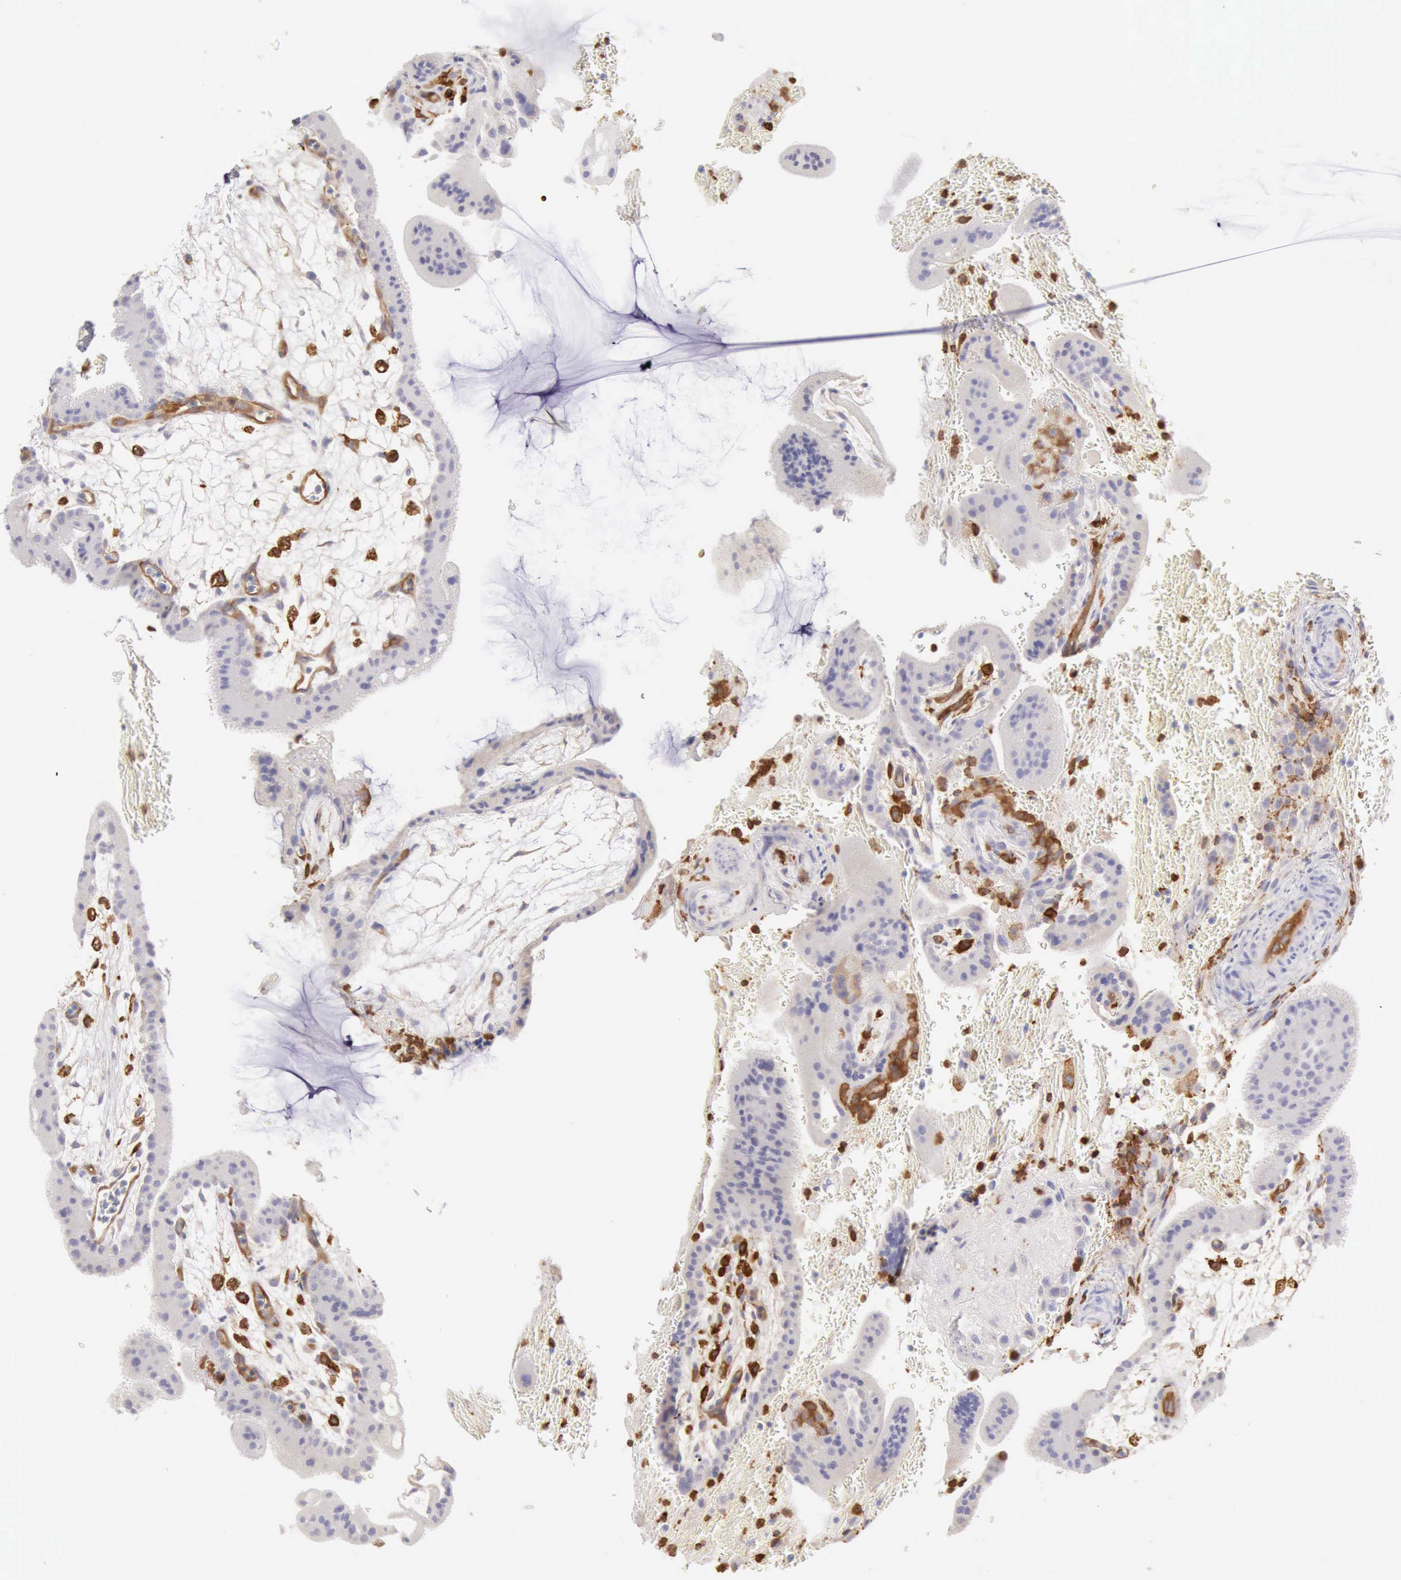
{"staining": {"intensity": "weak", "quantity": "25%-75%", "location": "cytoplasmic/membranous"}, "tissue": "placenta", "cell_type": "Decidual cells", "image_type": "normal", "snomed": [{"axis": "morphology", "description": "Normal tissue, NOS"}, {"axis": "topography", "description": "Placenta"}], "caption": "Brown immunohistochemical staining in unremarkable placenta demonstrates weak cytoplasmic/membranous staining in about 25%-75% of decidual cells.", "gene": "ARHGAP4", "patient": {"sex": "female", "age": 35}}